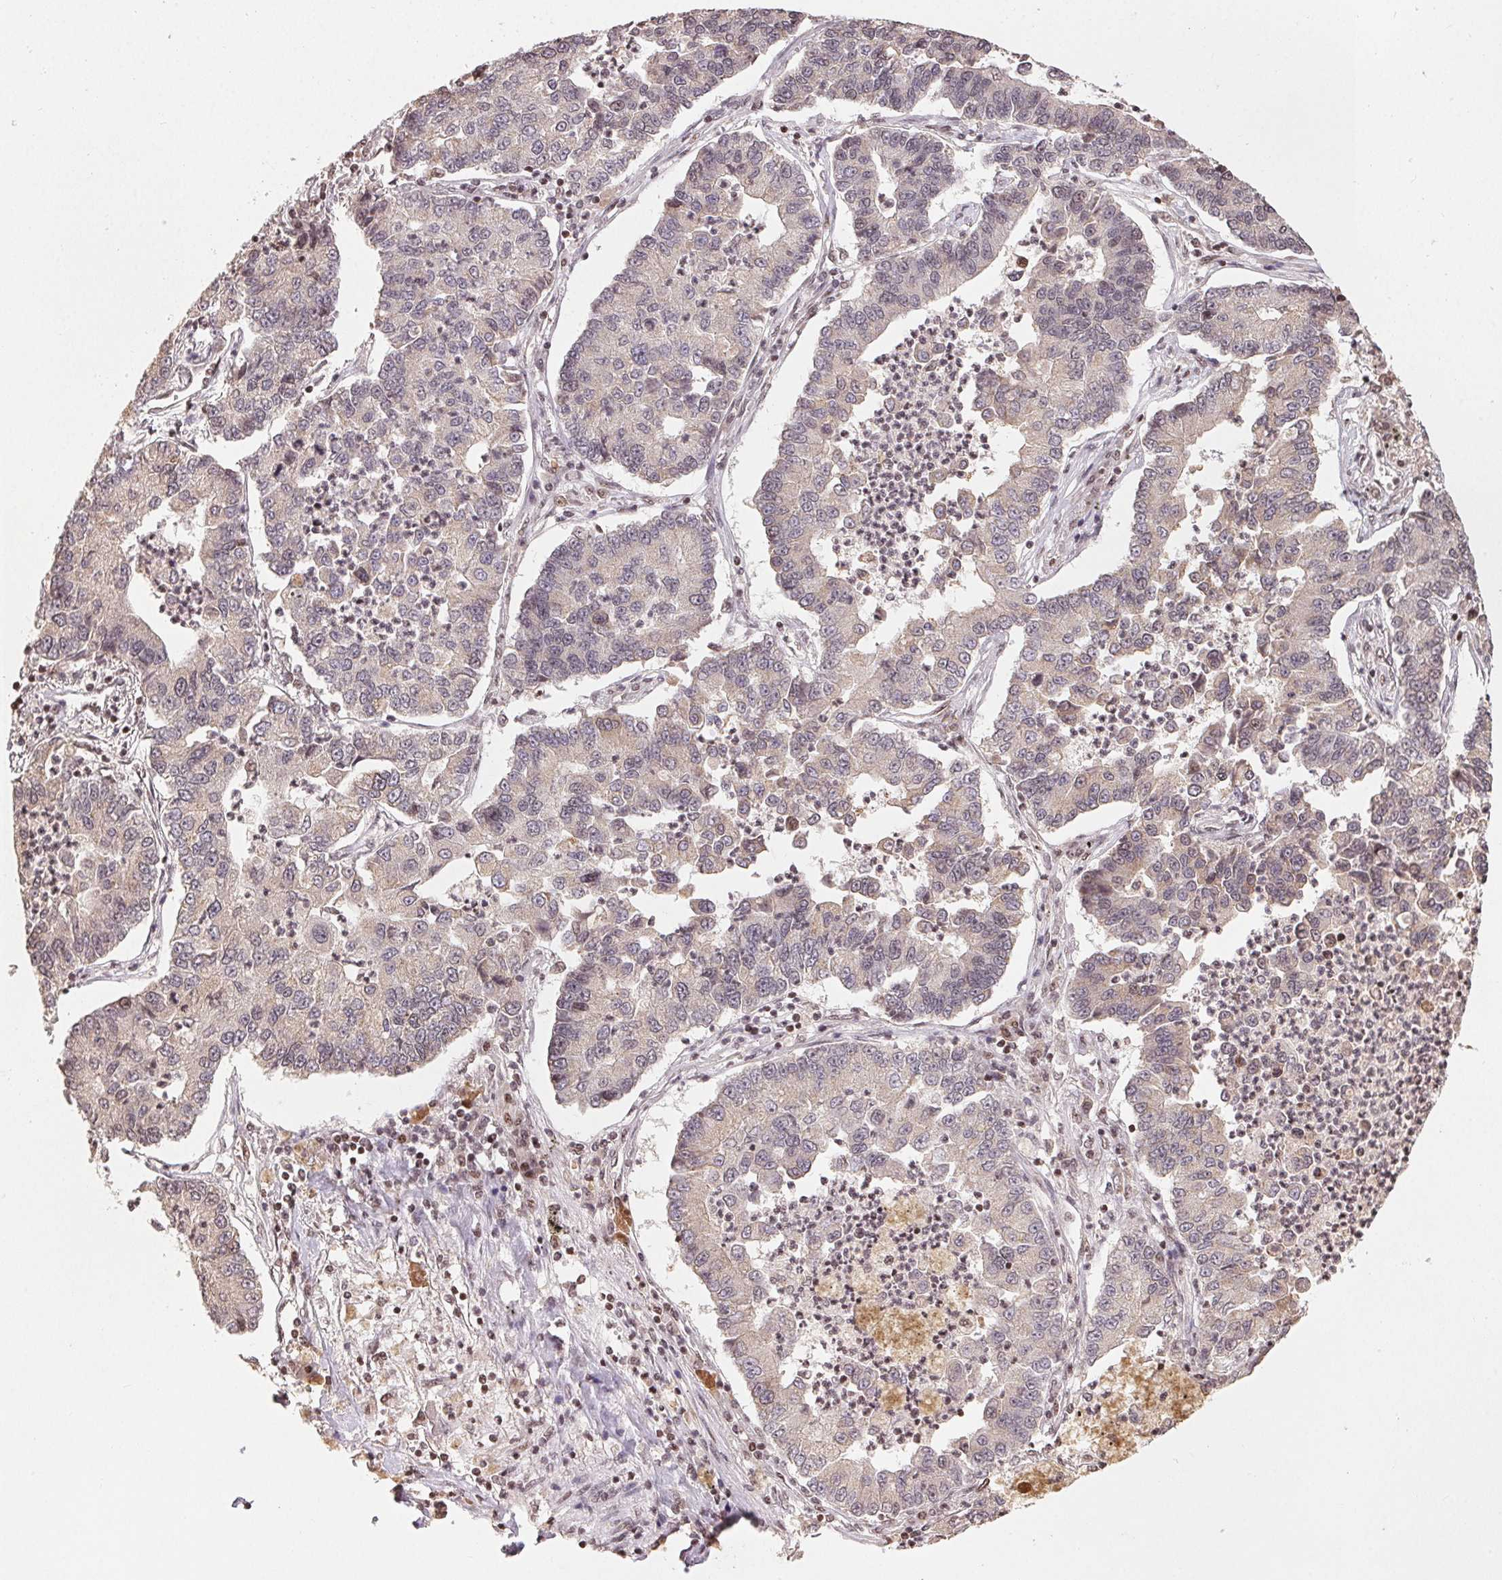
{"staining": {"intensity": "weak", "quantity": "<25%", "location": "cytoplasmic/membranous"}, "tissue": "lung cancer", "cell_type": "Tumor cells", "image_type": "cancer", "snomed": [{"axis": "morphology", "description": "Adenocarcinoma, NOS"}, {"axis": "topography", "description": "Lung"}], "caption": "Adenocarcinoma (lung) stained for a protein using immunohistochemistry demonstrates no staining tumor cells.", "gene": "MAPKAPK2", "patient": {"sex": "female", "age": 57}}